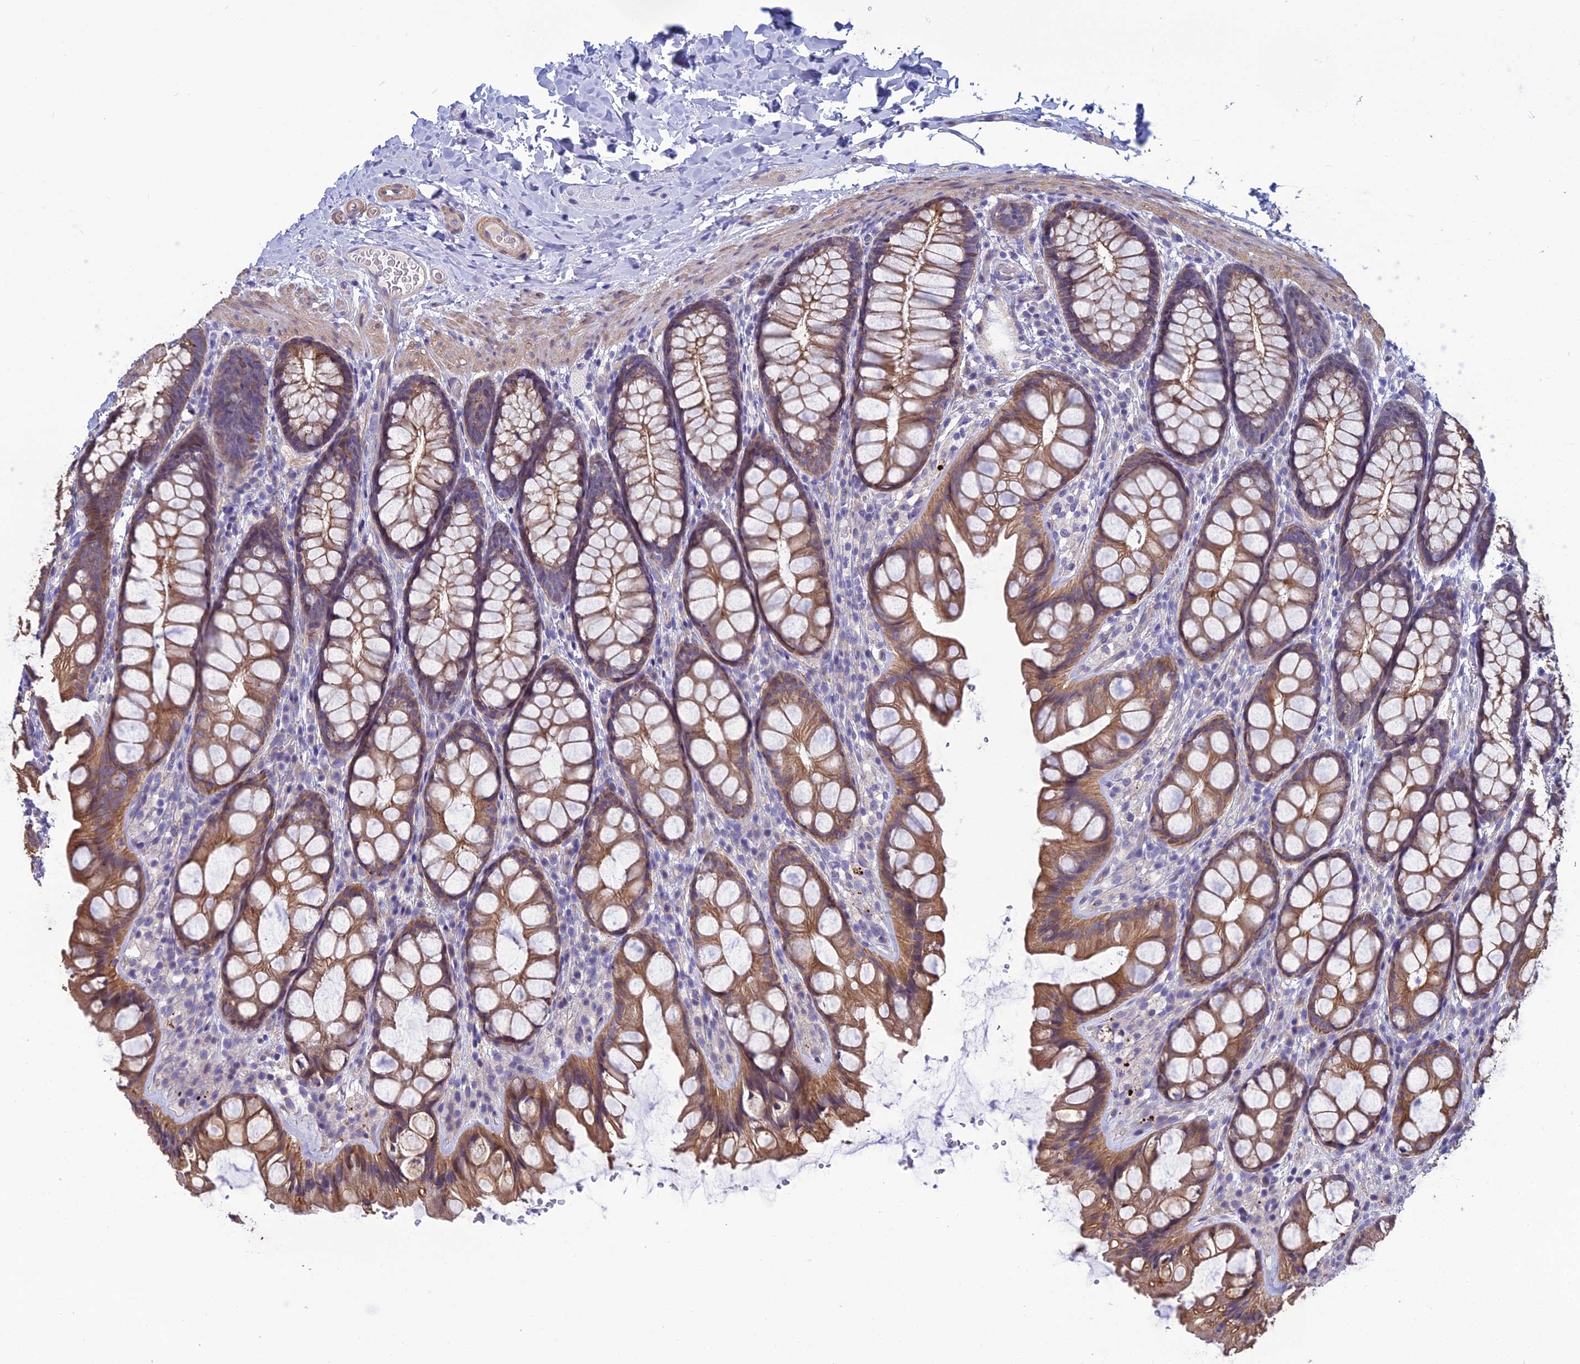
{"staining": {"intensity": "weak", "quantity": ">75%", "location": "cytoplasmic/membranous"}, "tissue": "colon", "cell_type": "Endothelial cells", "image_type": "normal", "snomed": [{"axis": "morphology", "description": "Normal tissue, NOS"}, {"axis": "topography", "description": "Colon"}], "caption": "About >75% of endothelial cells in unremarkable human colon exhibit weak cytoplasmic/membranous protein staining as visualized by brown immunohistochemical staining.", "gene": "LZTS2", "patient": {"sex": "male", "age": 47}}